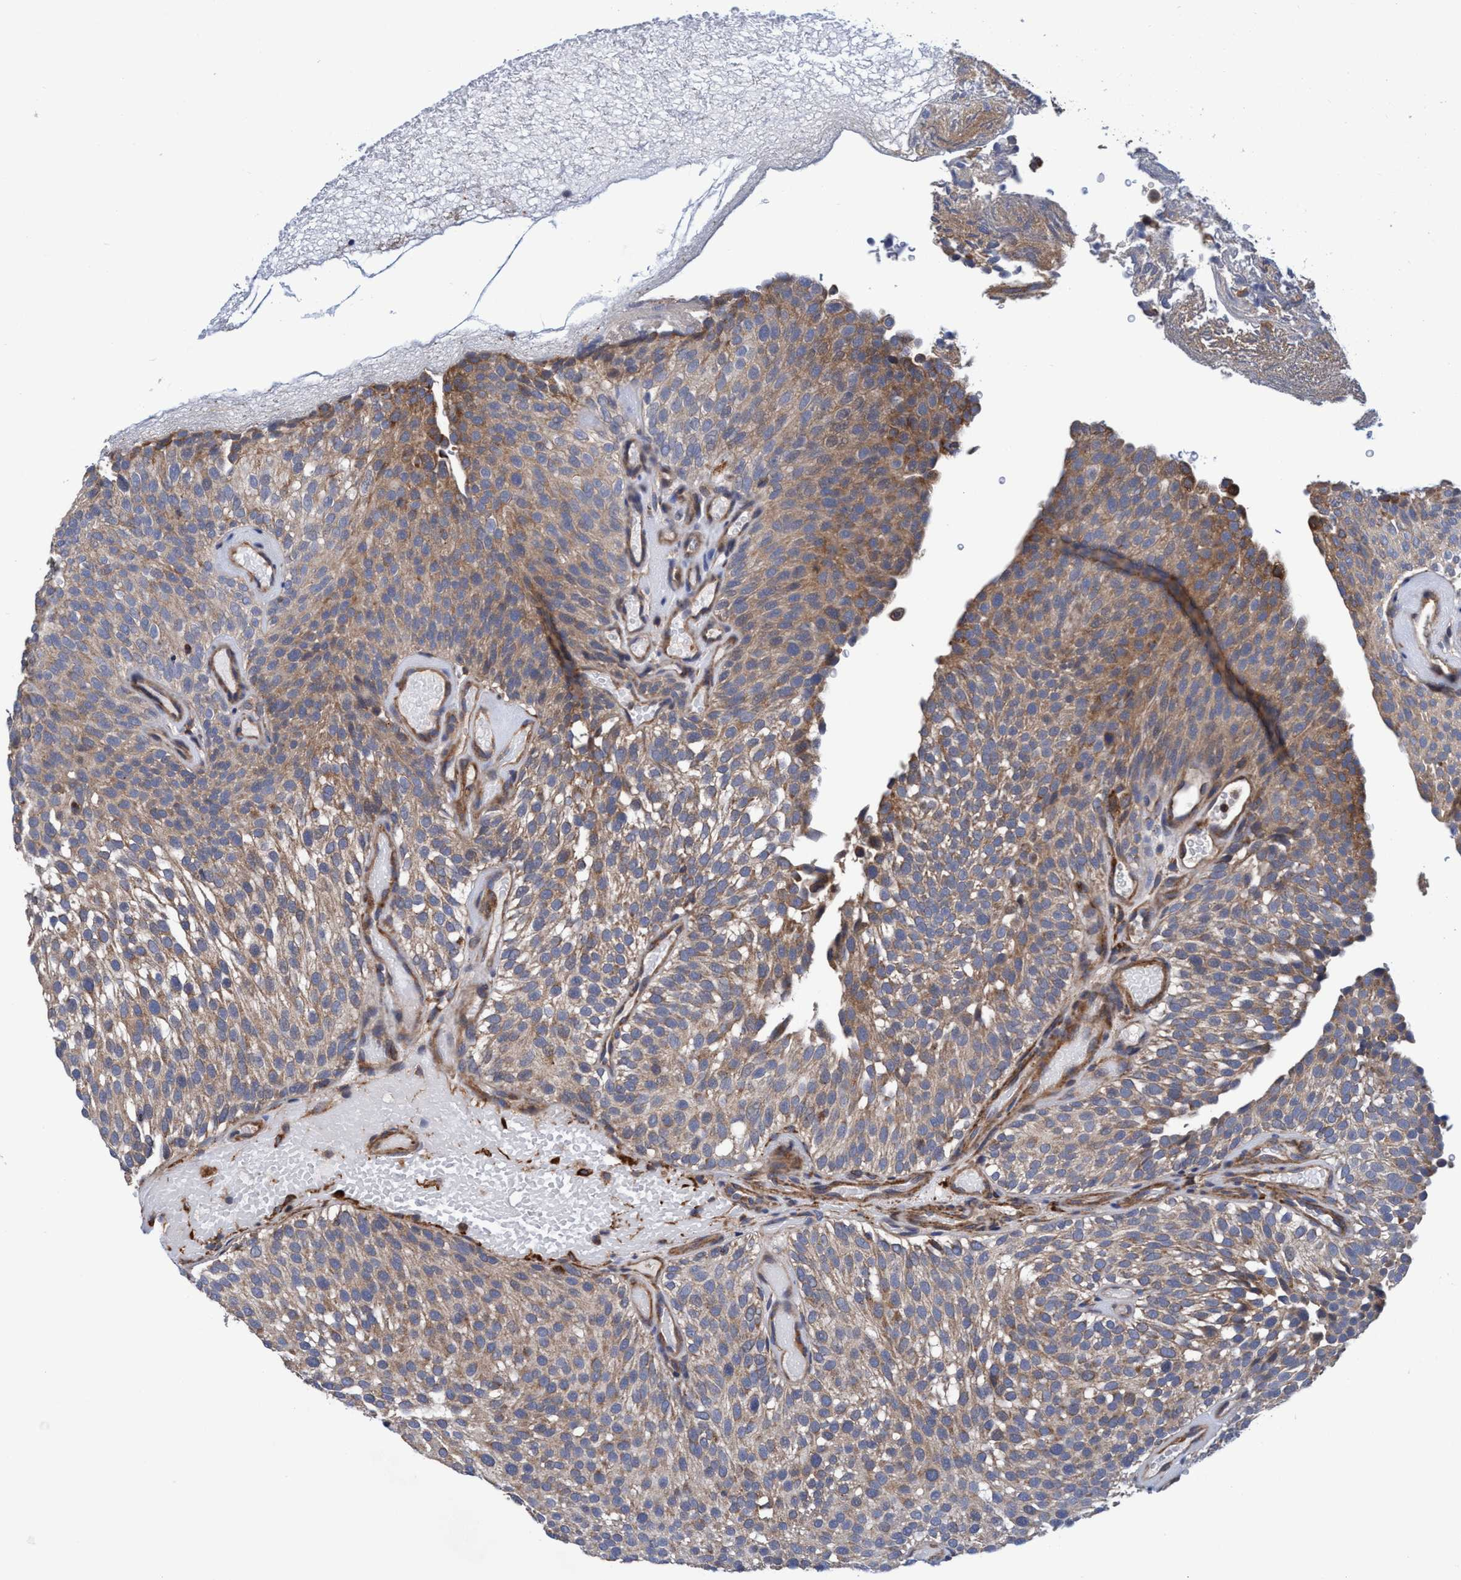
{"staining": {"intensity": "moderate", "quantity": ">75%", "location": "cytoplasmic/membranous"}, "tissue": "urothelial cancer", "cell_type": "Tumor cells", "image_type": "cancer", "snomed": [{"axis": "morphology", "description": "Urothelial carcinoma, Low grade"}, {"axis": "topography", "description": "Urinary bladder"}], "caption": "Moderate cytoplasmic/membranous expression for a protein is identified in approximately >75% of tumor cells of urothelial carcinoma (low-grade) using IHC.", "gene": "CALCOCO2", "patient": {"sex": "male", "age": 78}}